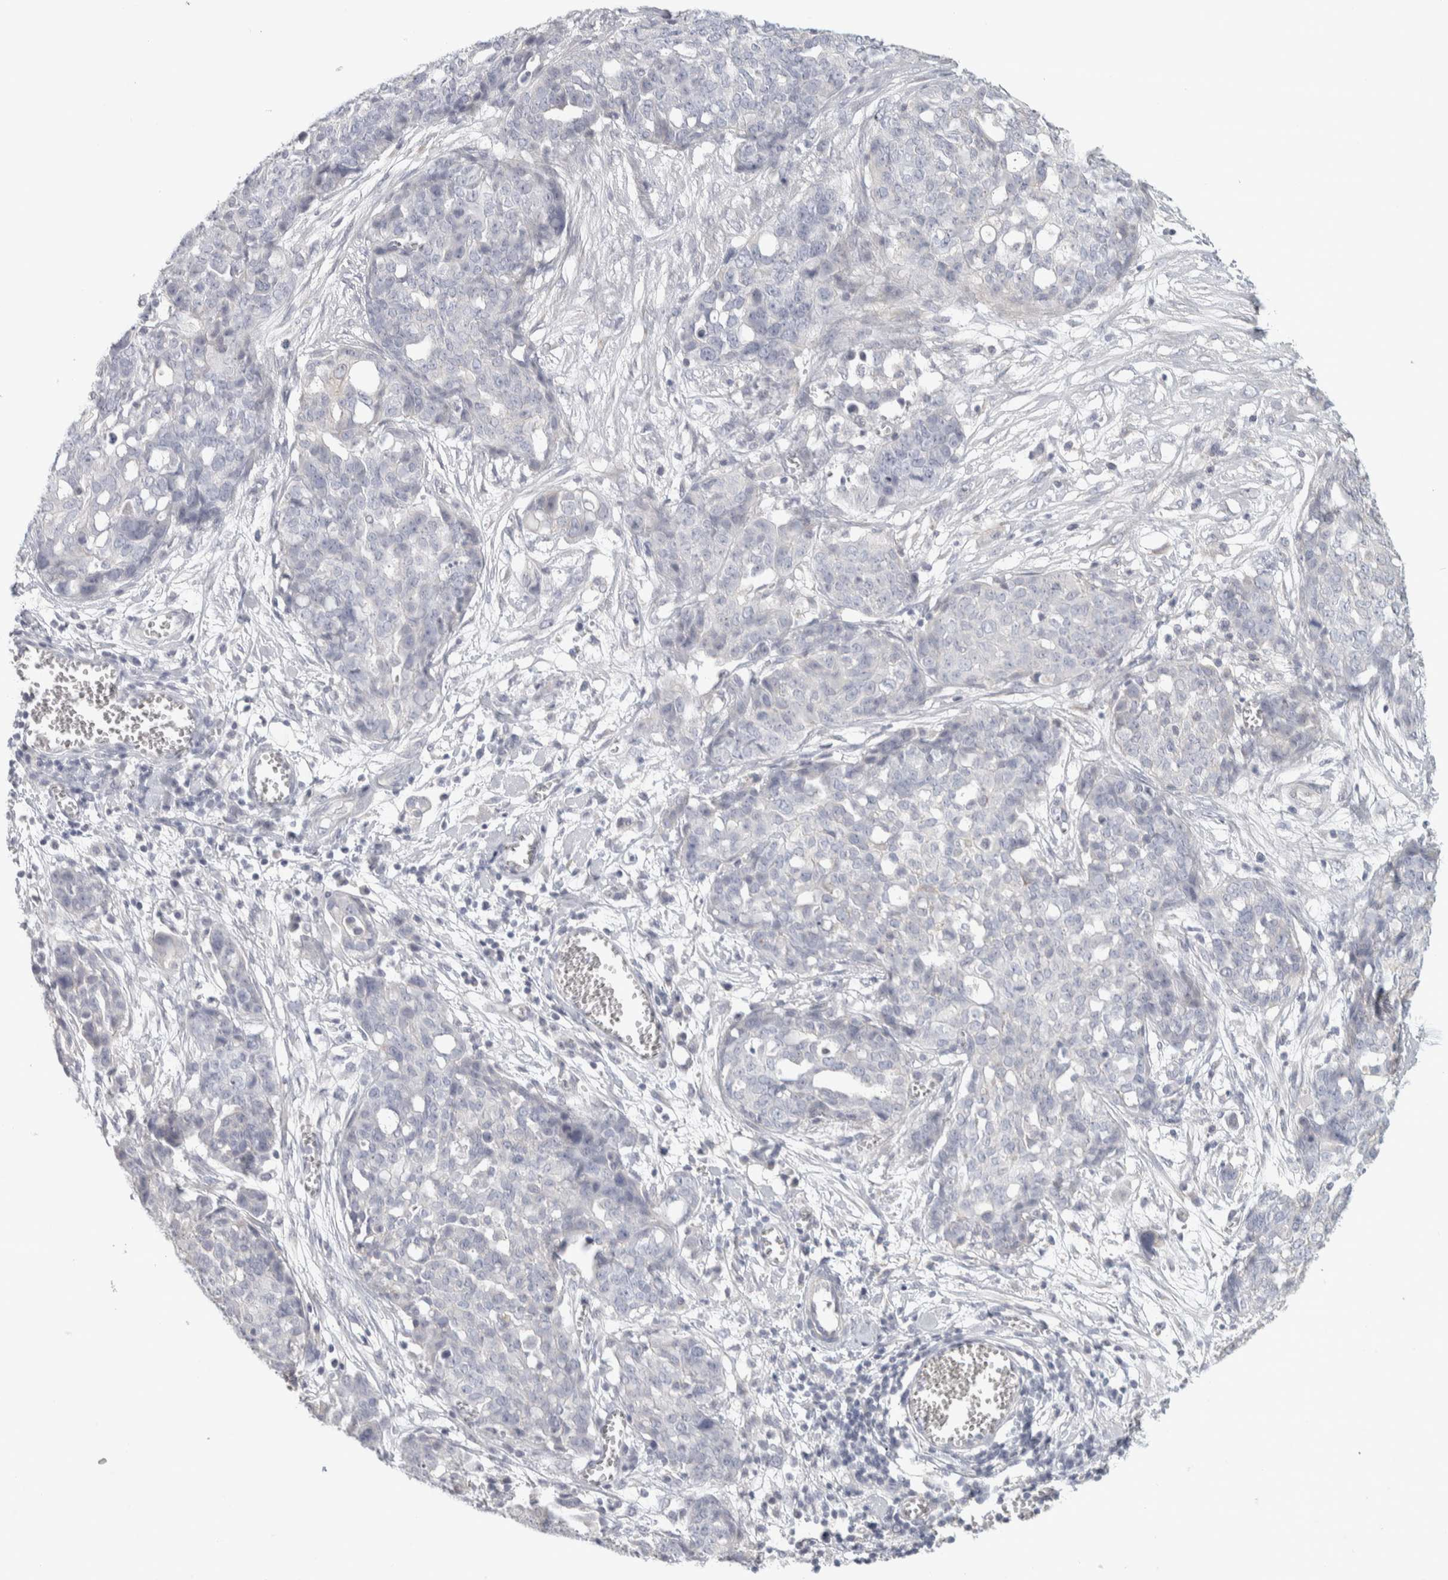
{"staining": {"intensity": "negative", "quantity": "none", "location": "none"}, "tissue": "ovarian cancer", "cell_type": "Tumor cells", "image_type": "cancer", "snomed": [{"axis": "morphology", "description": "Cystadenocarcinoma, serous, NOS"}, {"axis": "topography", "description": "Soft tissue"}, {"axis": "topography", "description": "Ovary"}], "caption": "Tumor cells are negative for brown protein staining in ovarian serous cystadenocarcinoma.", "gene": "DCXR", "patient": {"sex": "female", "age": 57}}